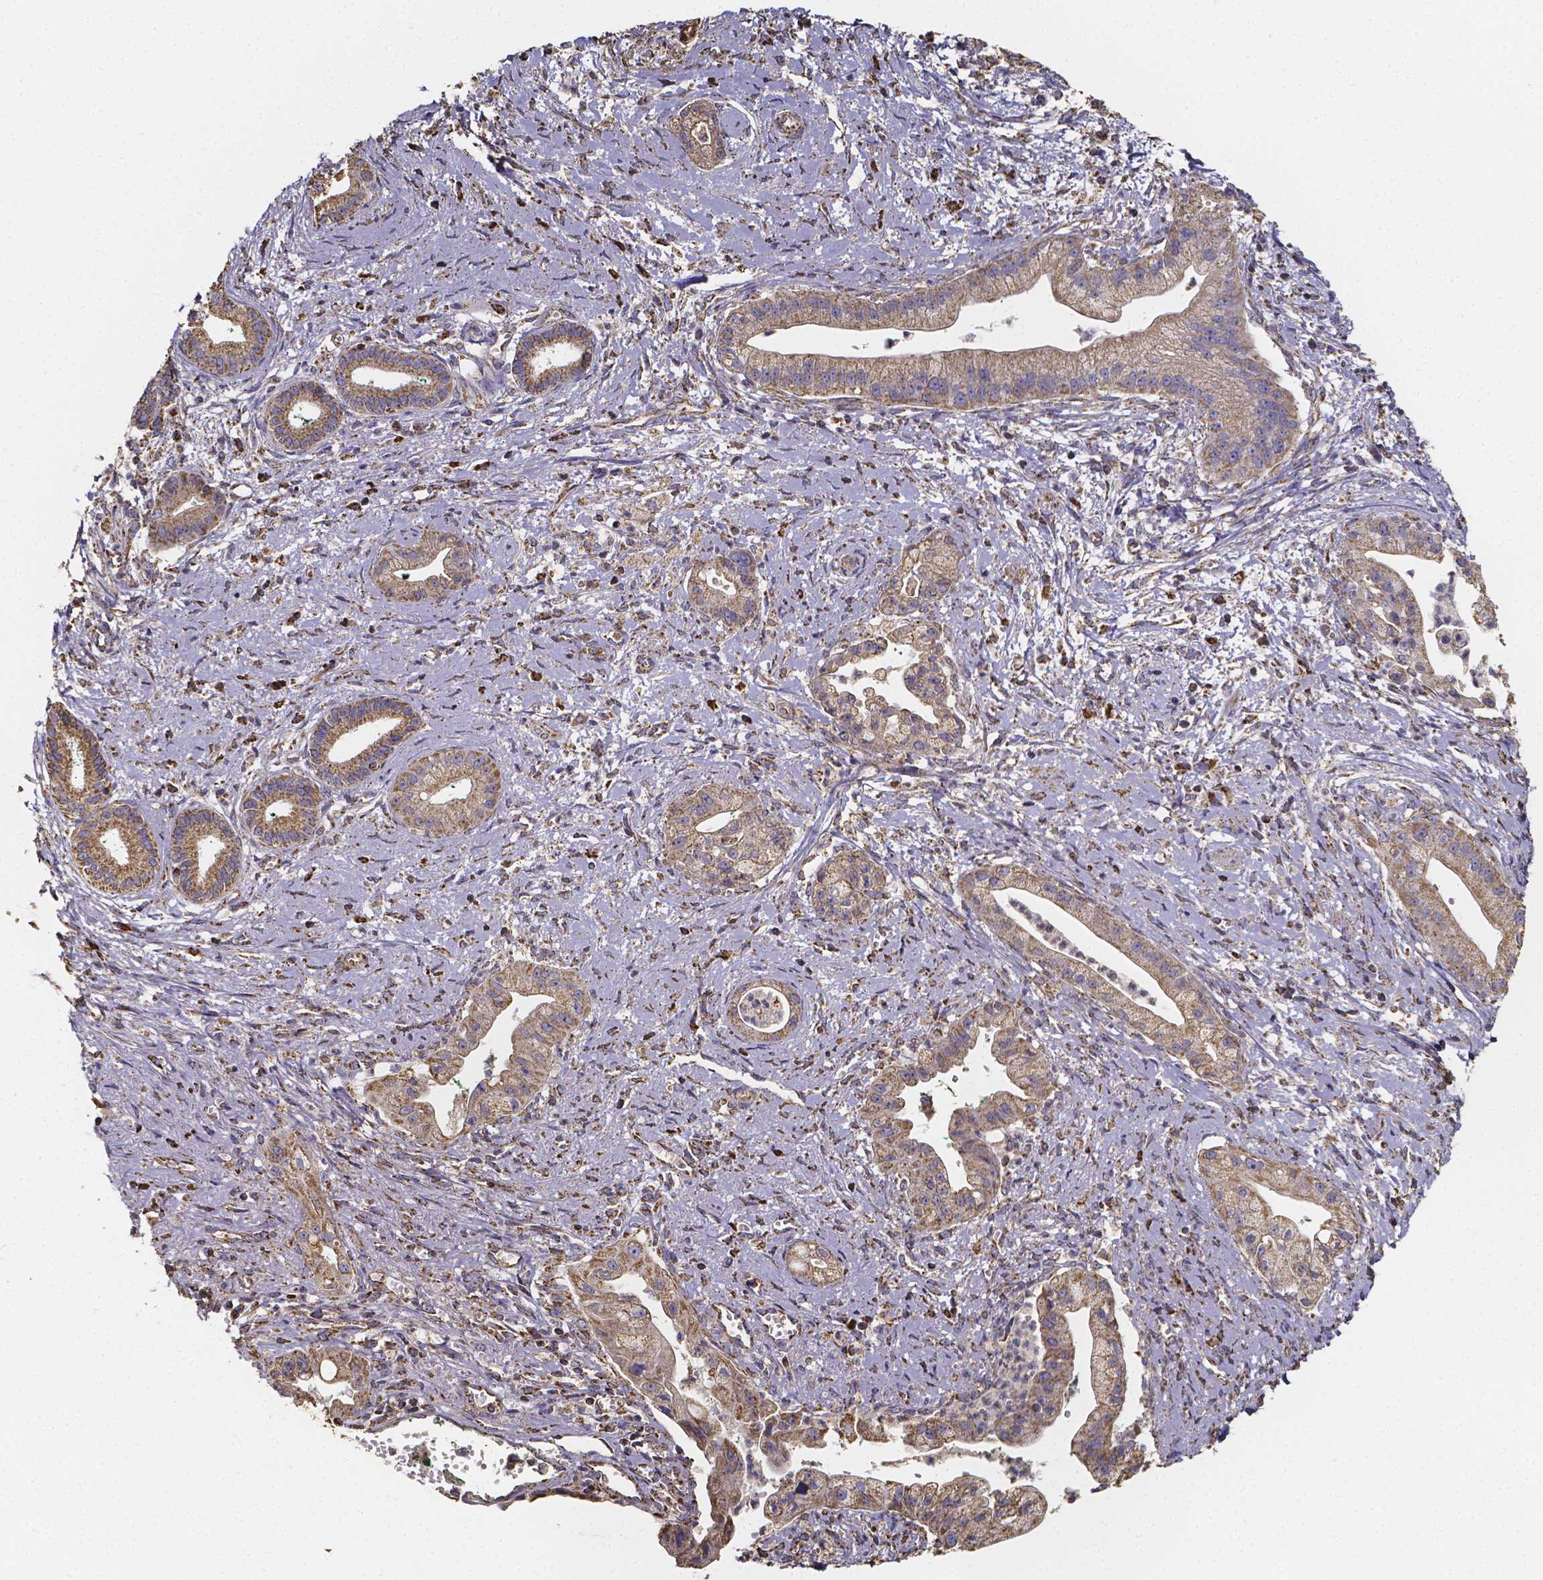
{"staining": {"intensity": "moderate", "quantity": ">75%", "location": "cytoplasmic/membranous"}, "tissue": "pancreatic cancer", "cell_type": "Tumor cells", "image_type": "cancer", "snomed": [{"axis": "morphology", "description": "Normal tissue, NOS"}, {"axis": "morphology", "description": "Adenocarcinoma, NOS"}, {"axis": "topography", "description": "Lymph node"}, {"axis": "topography", "description": "Pancreas"}], "caption": "Brown immunohistochemical staining in human pancreatic cancer (adenocarcinoma) demonstrates moderate cytoplasmic/membranous positivity in approximately >75% of tumor cells.", "gene": "SLC35D2", "patient": {"sex": "female", "age": 58}}